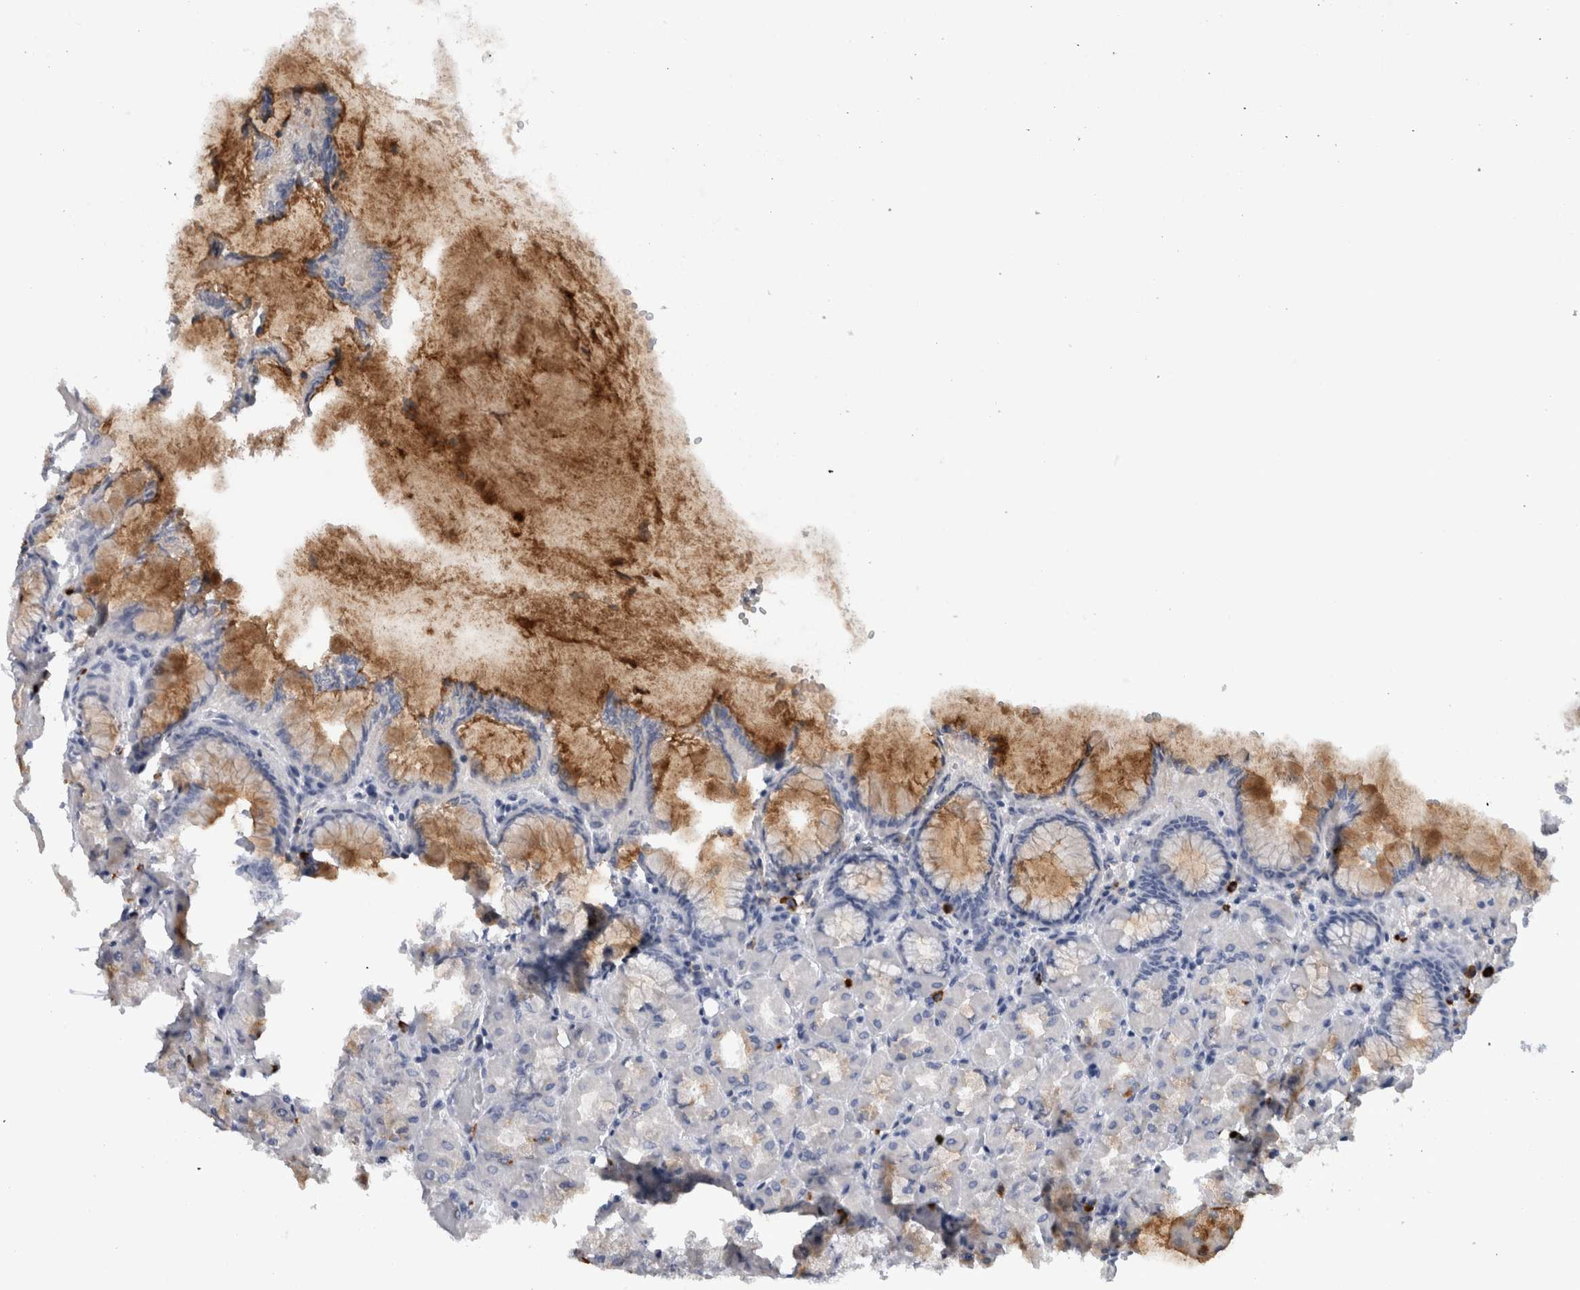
{"staining": {"intensity": "moderate", "quantity": "25%-75%", "location": "cytoplasmic/membranous"}, "tissue": "stomach", "cell_type": "Glandular cells", "image_type": "normal", "snomed": [{"axis": "morphology", "description": "Normal tissue, NOS"}, {"axis": "topography", "description": "Stomach, upper"}], "caption": "Protein expression analysis of normal human stomach reveals moderate cytoplasmic/membranous staining in approximately 25%-75% of glandular cells.", "gene": "CD63", "patient": {"sex": "female", "age": 56}}